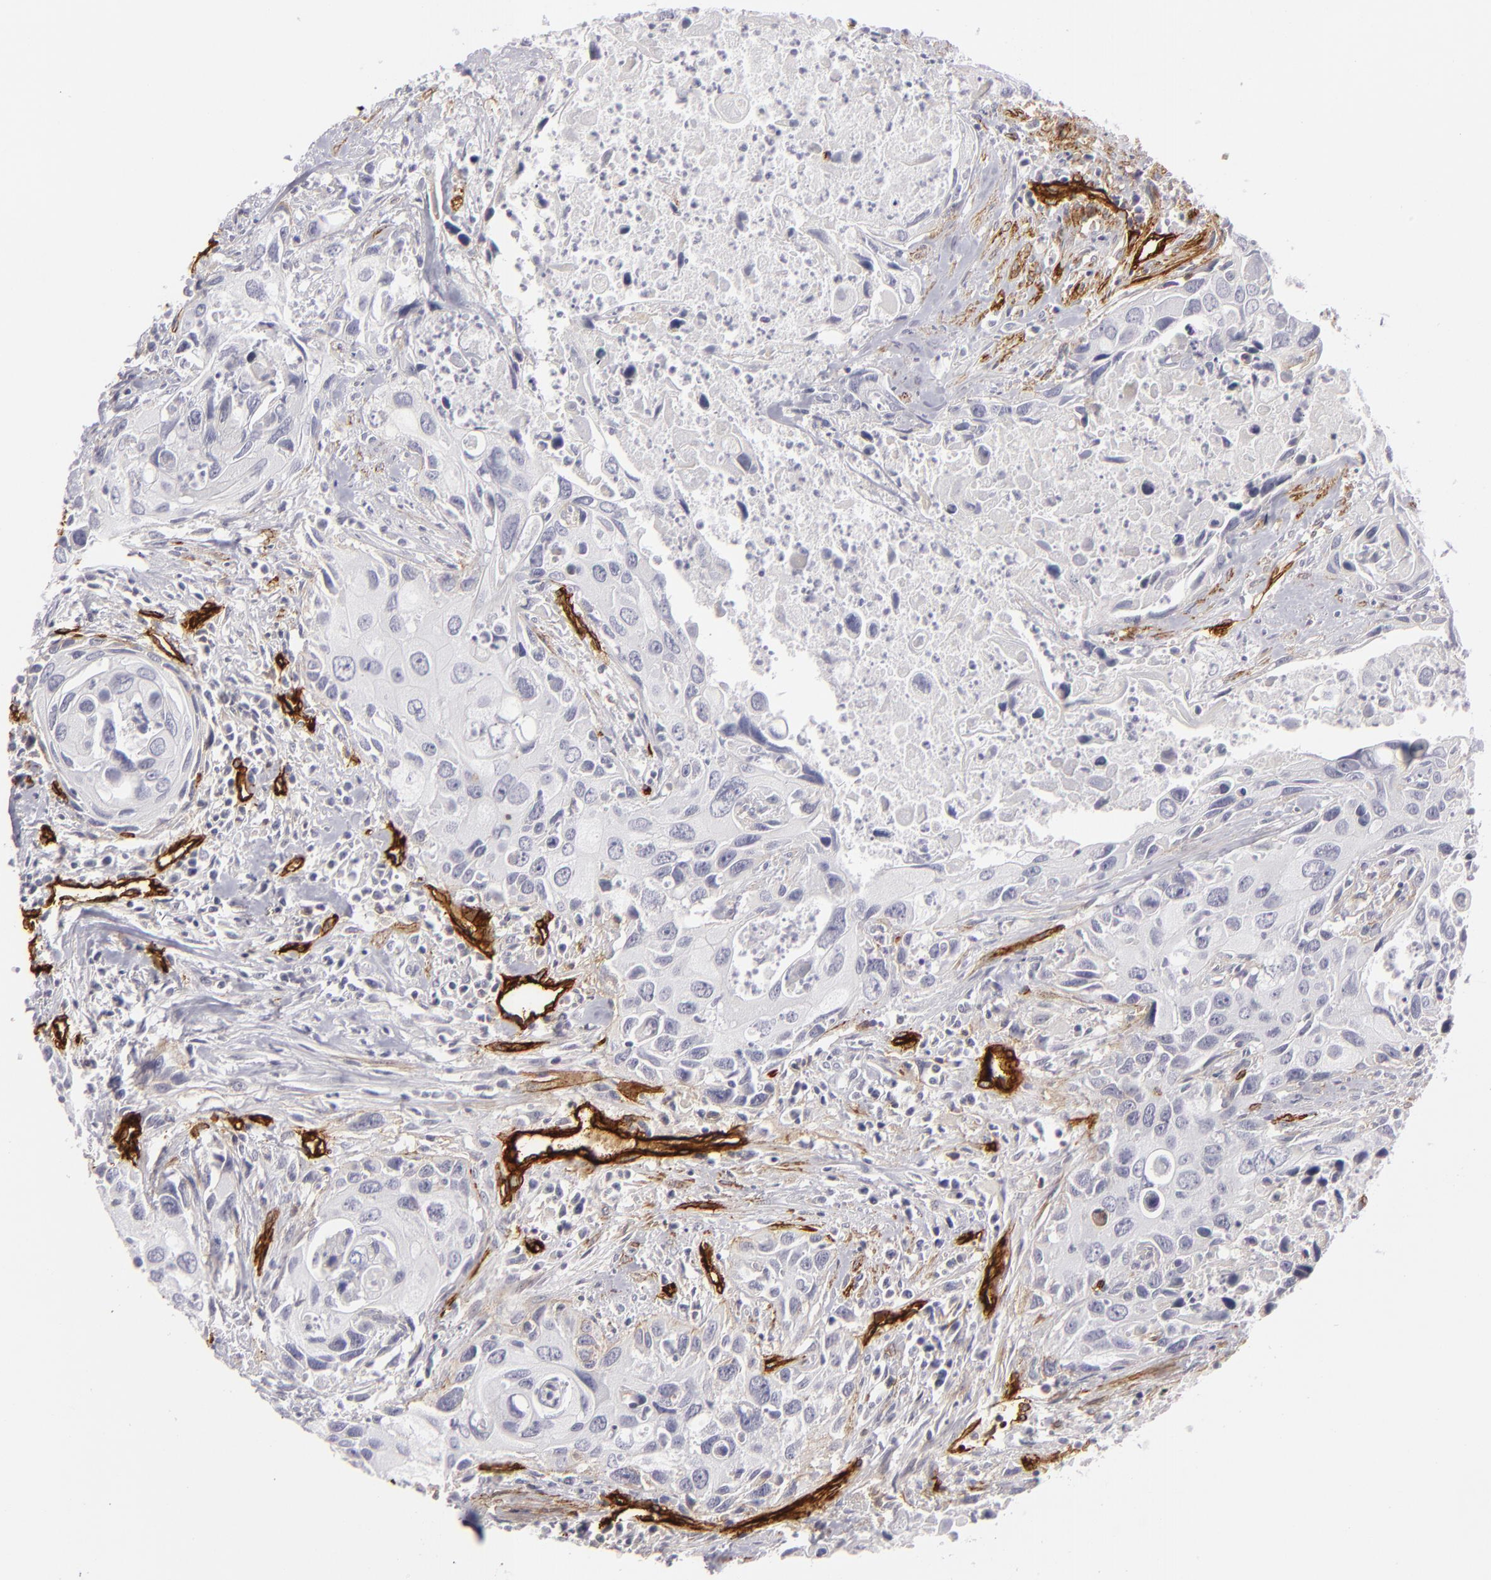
{"staining": {"intensity": "negative", "quantity": "none", "location": "none"}, "tissue": "urothelial cancer", "cell_type": "Tumor cells", "image_type": "cancer", "snomed": [{"axis": "morphology", "description": "Urothelial carcinoma, High grade"}, {"axis": "topography", "description": "Urinary bladder"}], "caption": "High-grade urothelial carcinoma was stained to show a protein in brown. There is no significant expression in tumor cells.", "gene": "MCAM", "patient": {"sex": "male", "age": 71}}